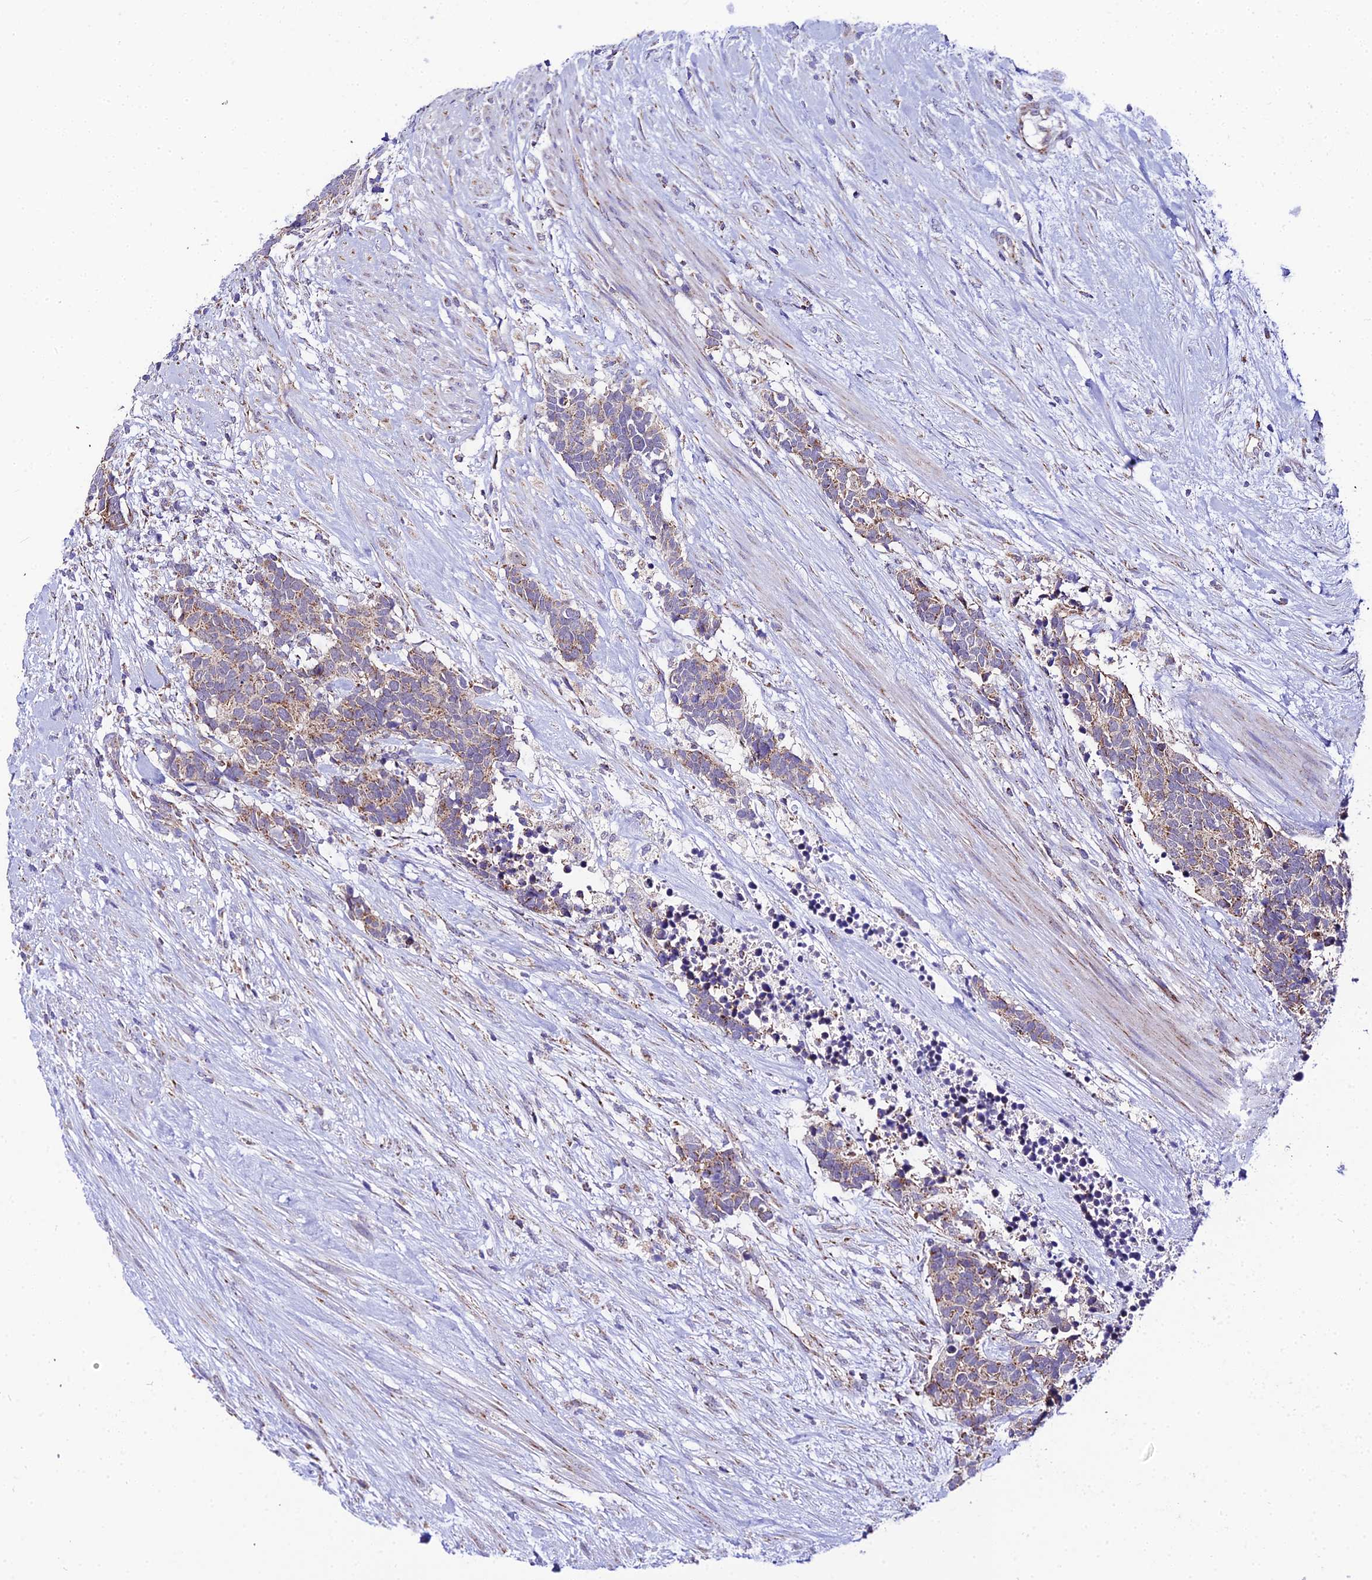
{"staining": {"intensity": "moderate", "quantity": "25%-75%", "location": "cytoplasmic/membranous"}, "tissue": "carcinoid", "cell_type": "Tumor cells", "image_type": "cancer", "snomed": [{"axis": "morphology", "description": "Carcinoma, NOS"}, {"axis": "morphology", "description": "Carcinoid, malignant, NOS"}, {"axis": "topography", "description": "Prostate"}], "caption": "High-power microscopy captured an immunohistochemistry image of carcinoid, revealing moderate cytoplasmic/membranous positivity in approximately 25%-75% of tumor cells.", "gene": "PSMD2", "patient": {"sex": "male", "age": 57}}